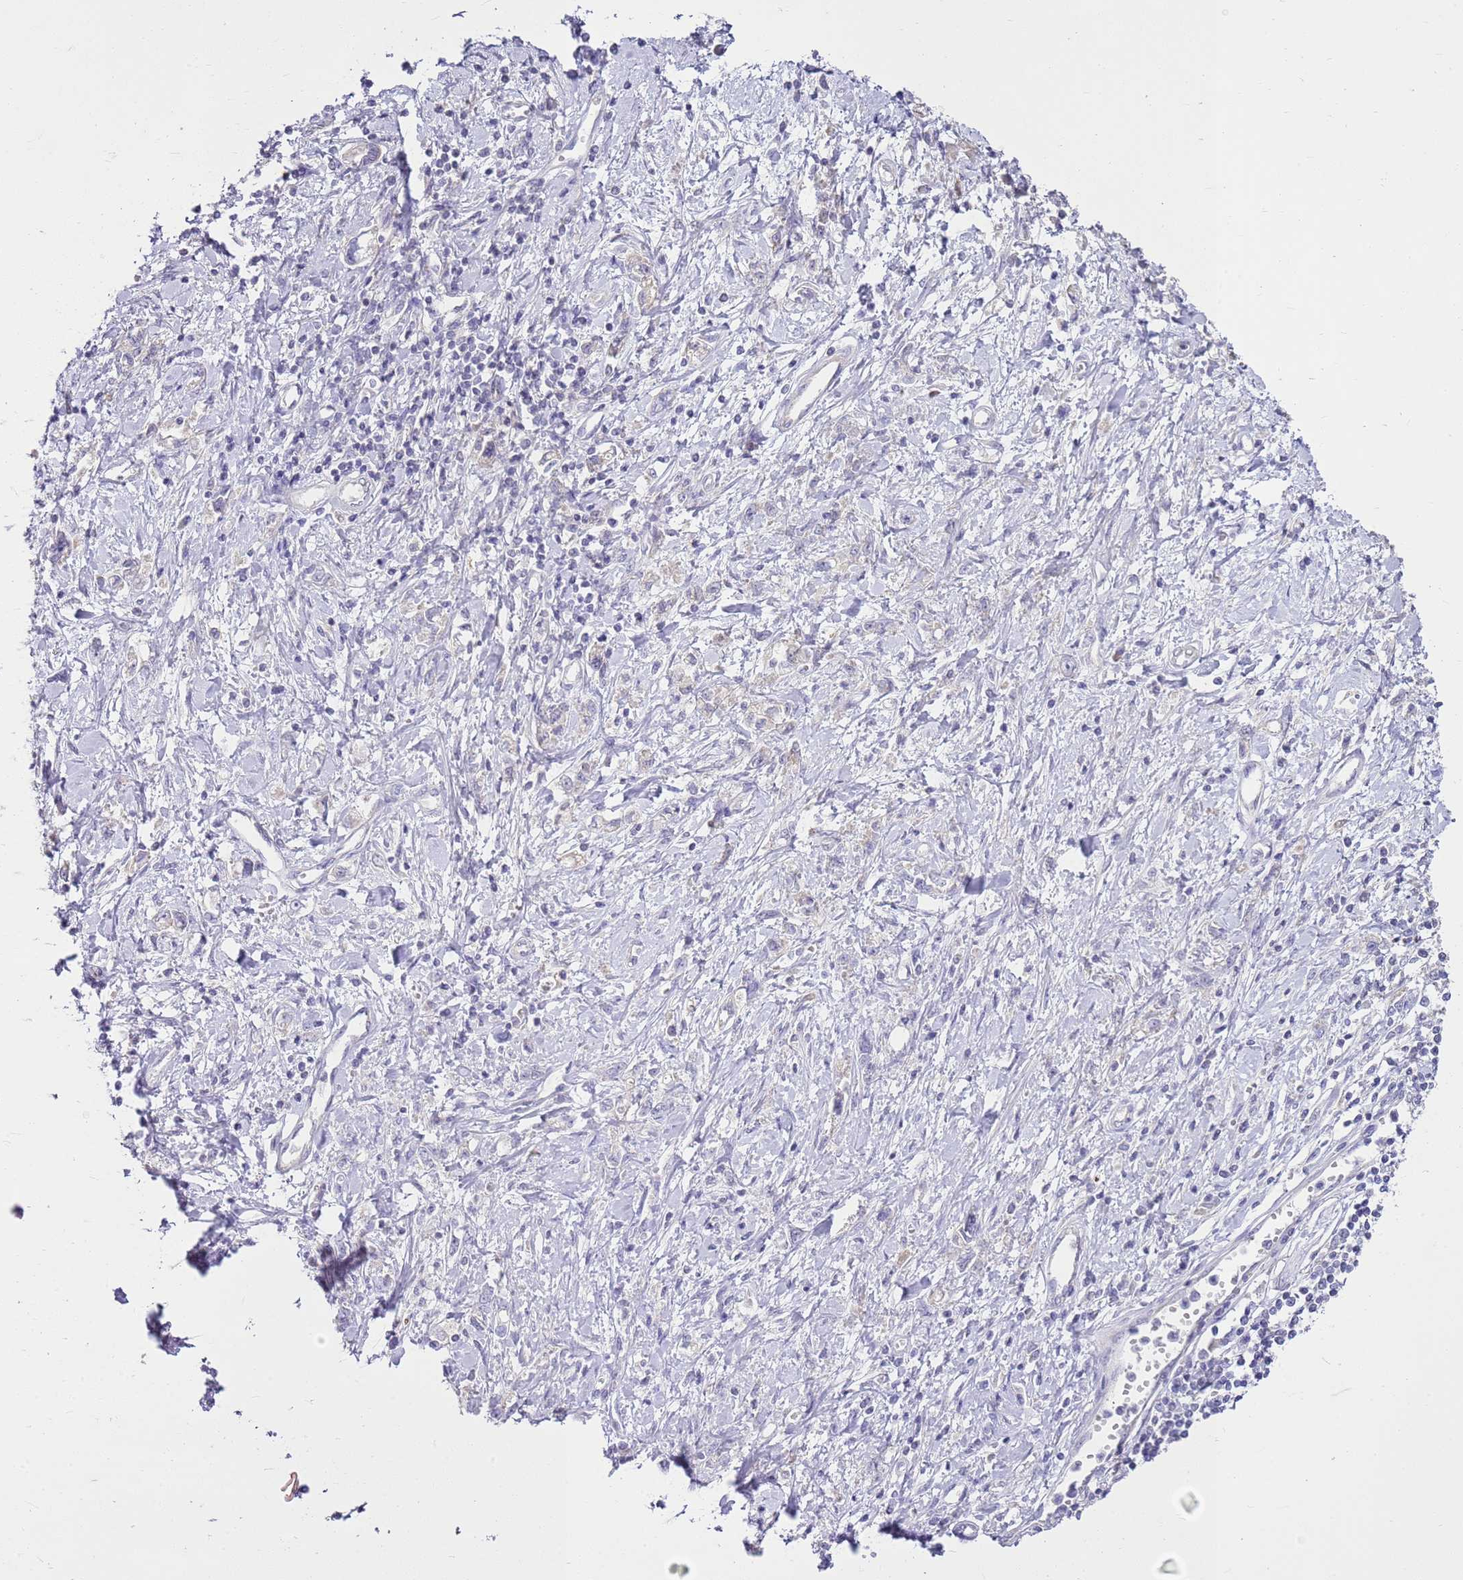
{"staining": {"intensity": "negative", "quantity": "none", "location": "none"}, "tissue": "stomach cancer", "cell_type": "Tumor cells", "image_type": "cancer", "snomed": [{"axis": "morphology", "description": "Adenocarcinoma, NOS"}, {"axis": "topography", "description": "Stomach"}], "caption": "The image shows no staining of tumor cells in stomach adenocarcinoma.", "gene": "FABP2", "patient": {"sex": "female", "age": 76}}